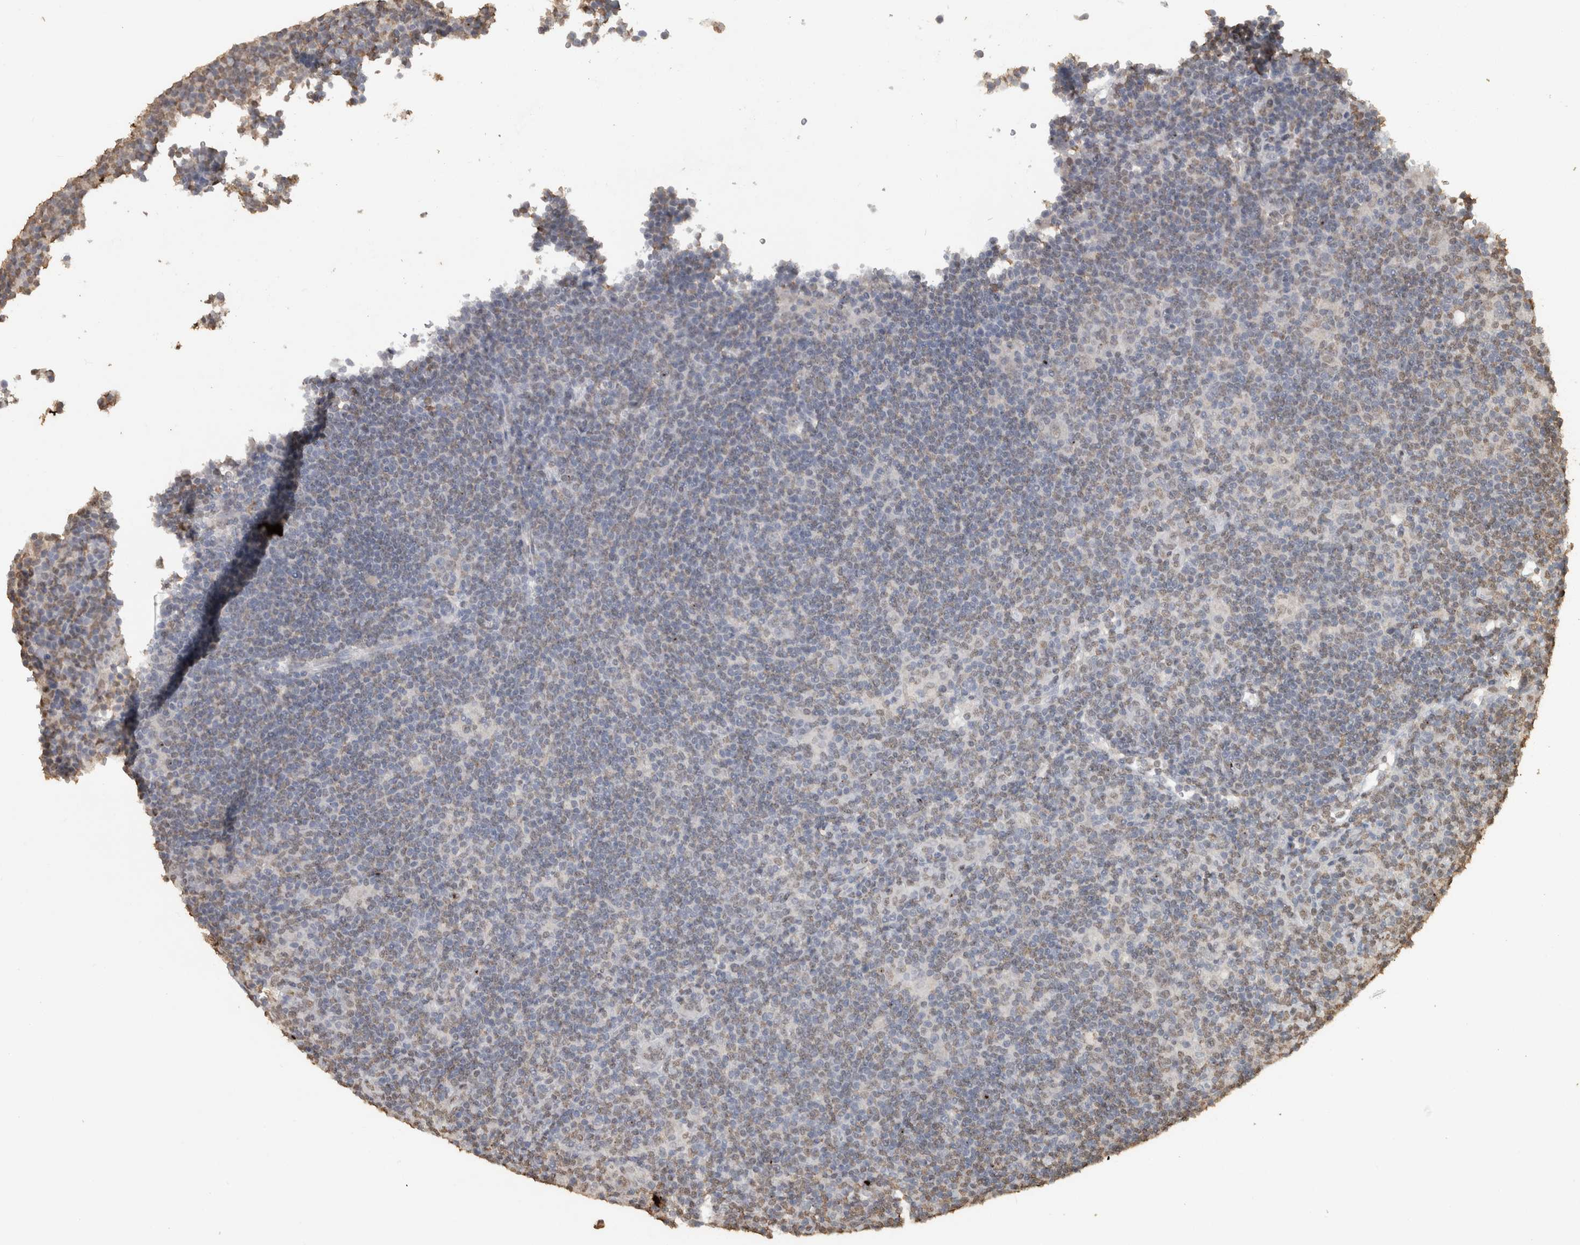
{"staining": {"intensity": "negative", "quantity": "none", "location": "none"}, "tissue": "lymphoma", "cell_type": "Tumor cells", "image_type": "cancer", "snomed": [{"axis": "morphology", "description": "Hodgkin's disease, NOS"}, {"axis": "topography", "description": "Lymph node"}], "caption": "This image is of lymphoma stained with immunohistochemistry (IHC) to label a protein in brown with the nuclei are counter-stained blue. There is no staining in tumor cells. Brightfield microscopy of immunohistochemistry stained with DAB (brown) and hematoxylin (blue), captured at high magnification.", "gene": "HAND2", "patient": {"sex": "female", "age": 57}}